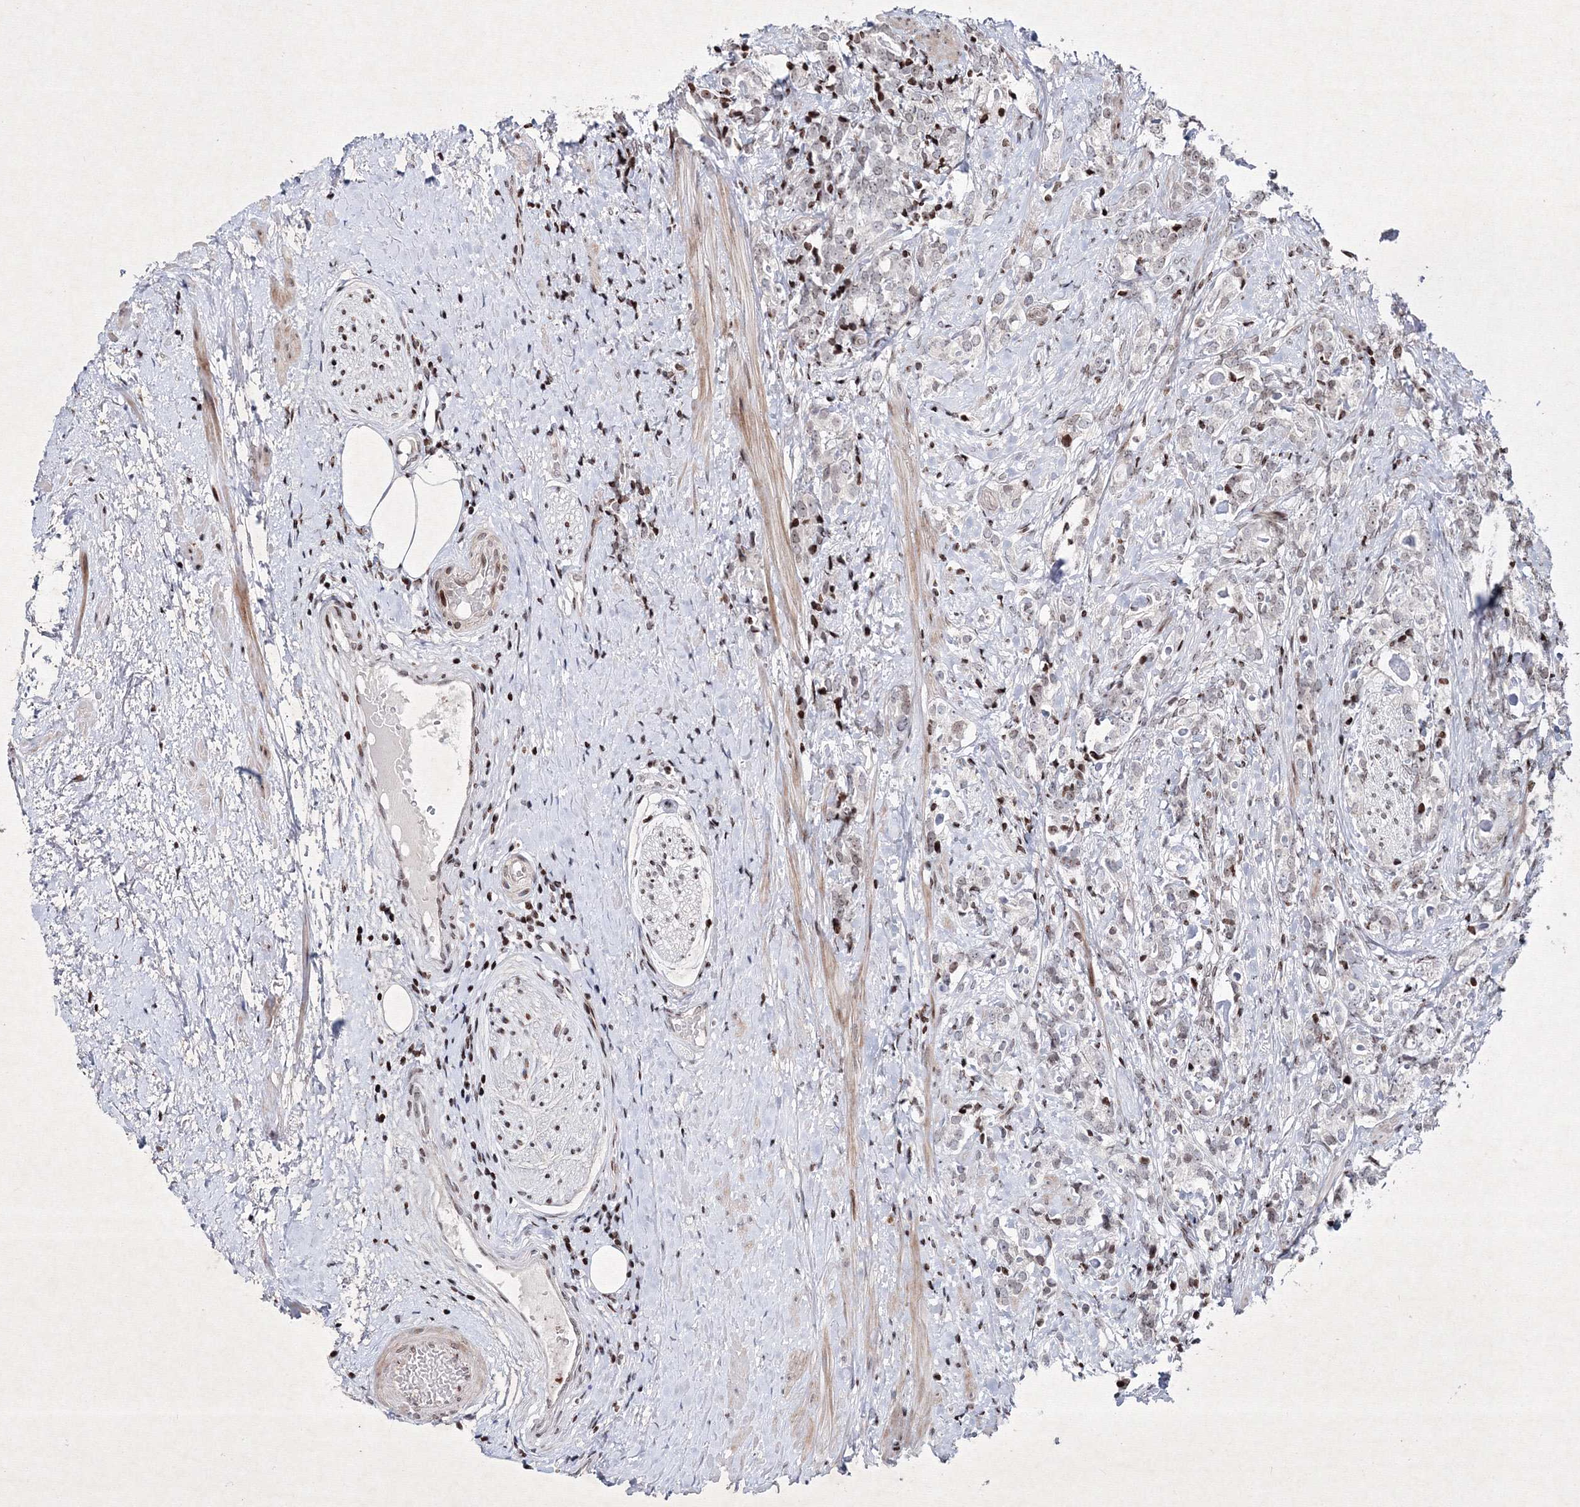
{"staining": {"intensity": "weak", "quantity": "<25%", "location": "nuclear"}, "tissue": "prostate cancer", "cell_type": "Tumor cells", "image_type": "cancer", "snomed": [{"axis": "morphology", "description": "Adenocarcinoma, High grade"}, {"axis": "topography", "description": "Prostate"}], "caption": "Immunohistochemistry photomicrograph of high-grade adenocarcinoma (prostate) stained for a protein (brown), which displays no positivity in tumor cells.", "gene": "SMIM29", "patient": {"sex": "male", "age": 69}}